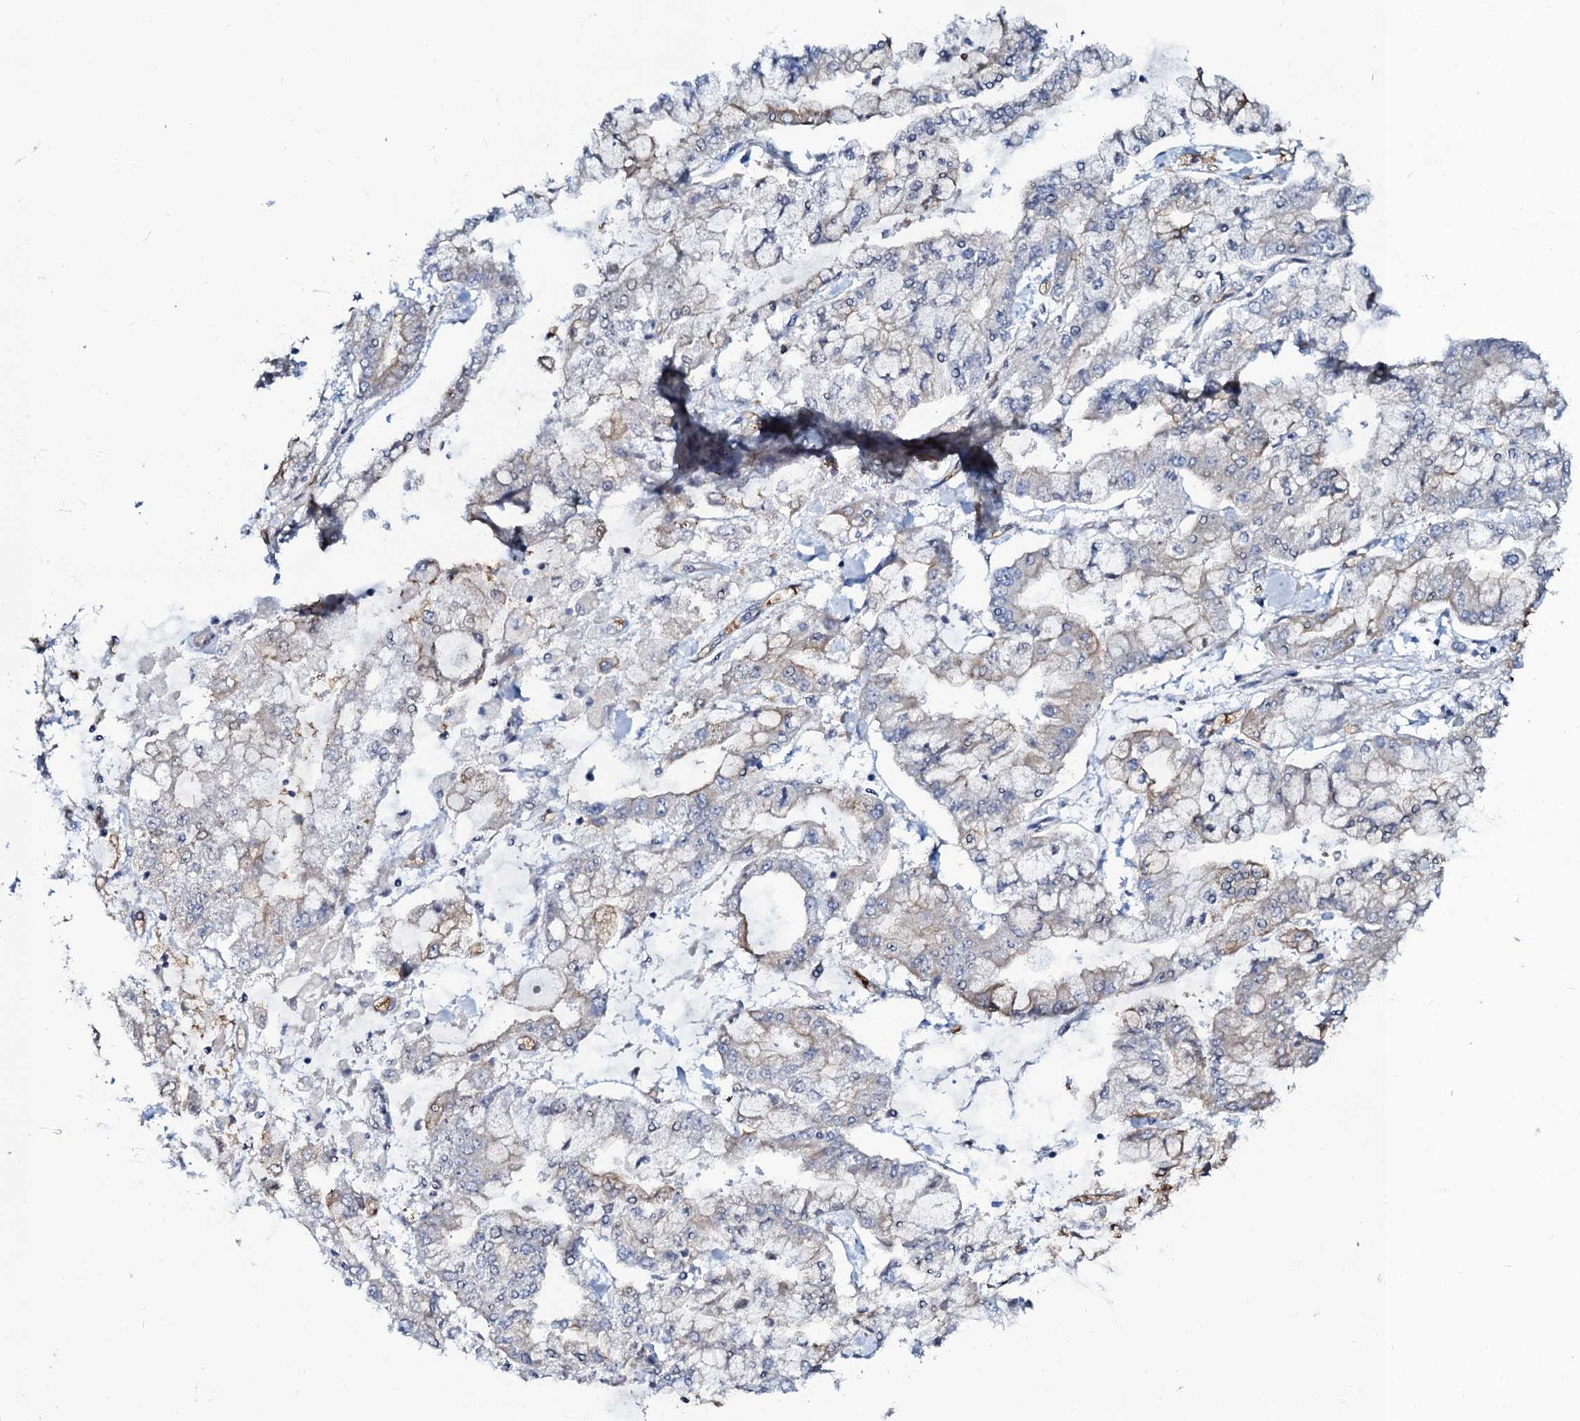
{"staining": {"intensity": "negative", "quantity": "none", "location": "none"}, "tissue": "stomach cancer", "cell_type": "Tumor cells", "image_type": "cancer", "snomed": [{"axis": "morphology", "description": "Normal tissue, NOS"}, {"axis": "morphology", "description": "Adenocarcinoma, NOS"}, {"axis": "topography", "description": "Stomach, upper"}, {"axis": "topography", "description": "Stomach"}], "caption": "An immunohistochemistry photomicrograph of adenocarcinoma (stomach) is shown. There is no staining in tumor cells of adenocarcinoma (stomach).", "gene": "C10orf88", "patient": {"sex": "male", "age": 76}}